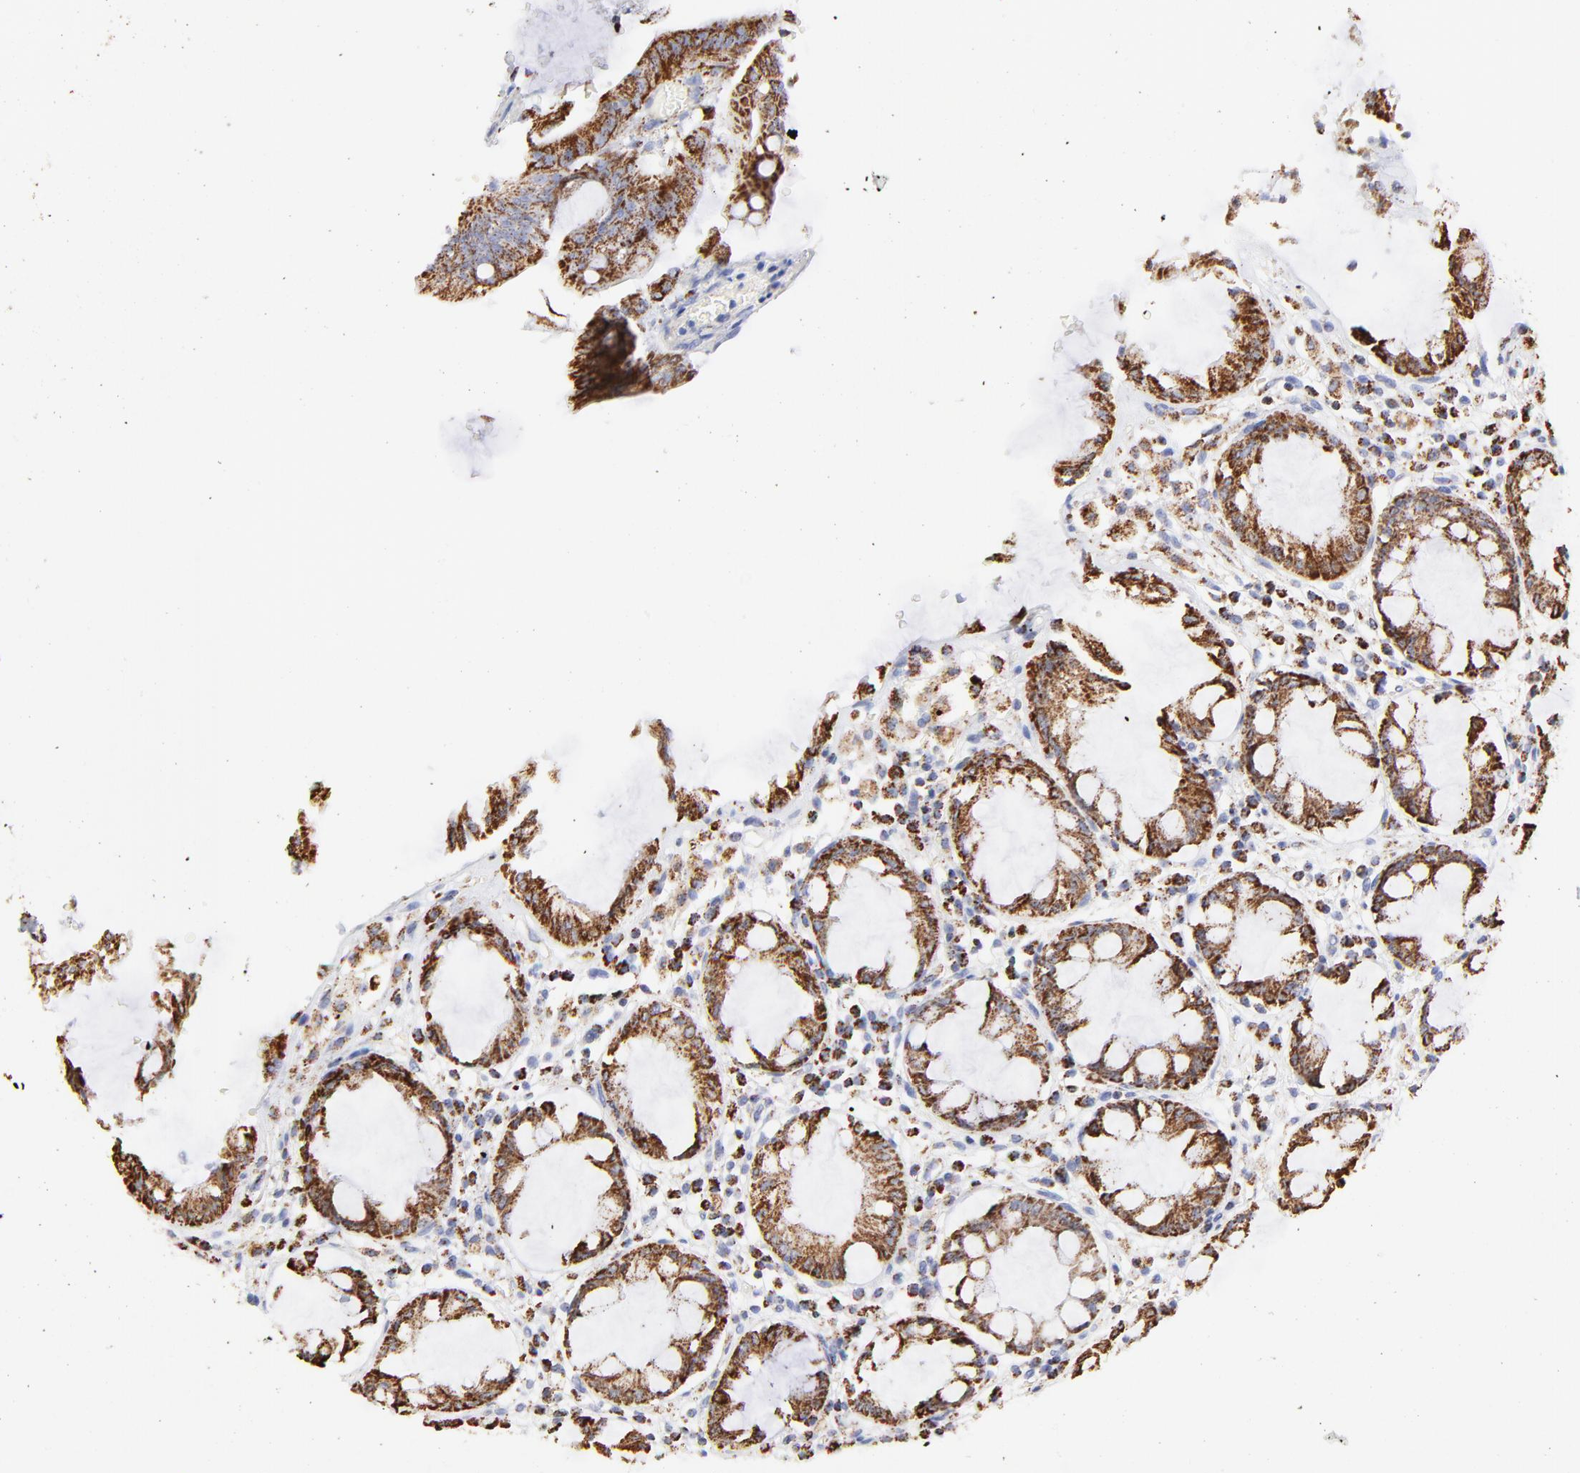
{"staining": {"intensity": "strong", "quantity": ">75%", "location": "cytoplasmic/membranous"}, "tissue": "rectum", "cell_type": "Glandular cells", "image_type": "normal", "snomed": [{"axis": "morphology", "description": "Normal tissue, NOS"}, {"axis": "topography", "description": "Rectum"}], "caption": "Brown immunohistochemical staining in unremarkable rectum exhibits strong cytoplasmic/membranous staining in approximately >75% of glandular cells.", "gene": "COX4I1", "patient": {"sex": "female", "age": 46}}